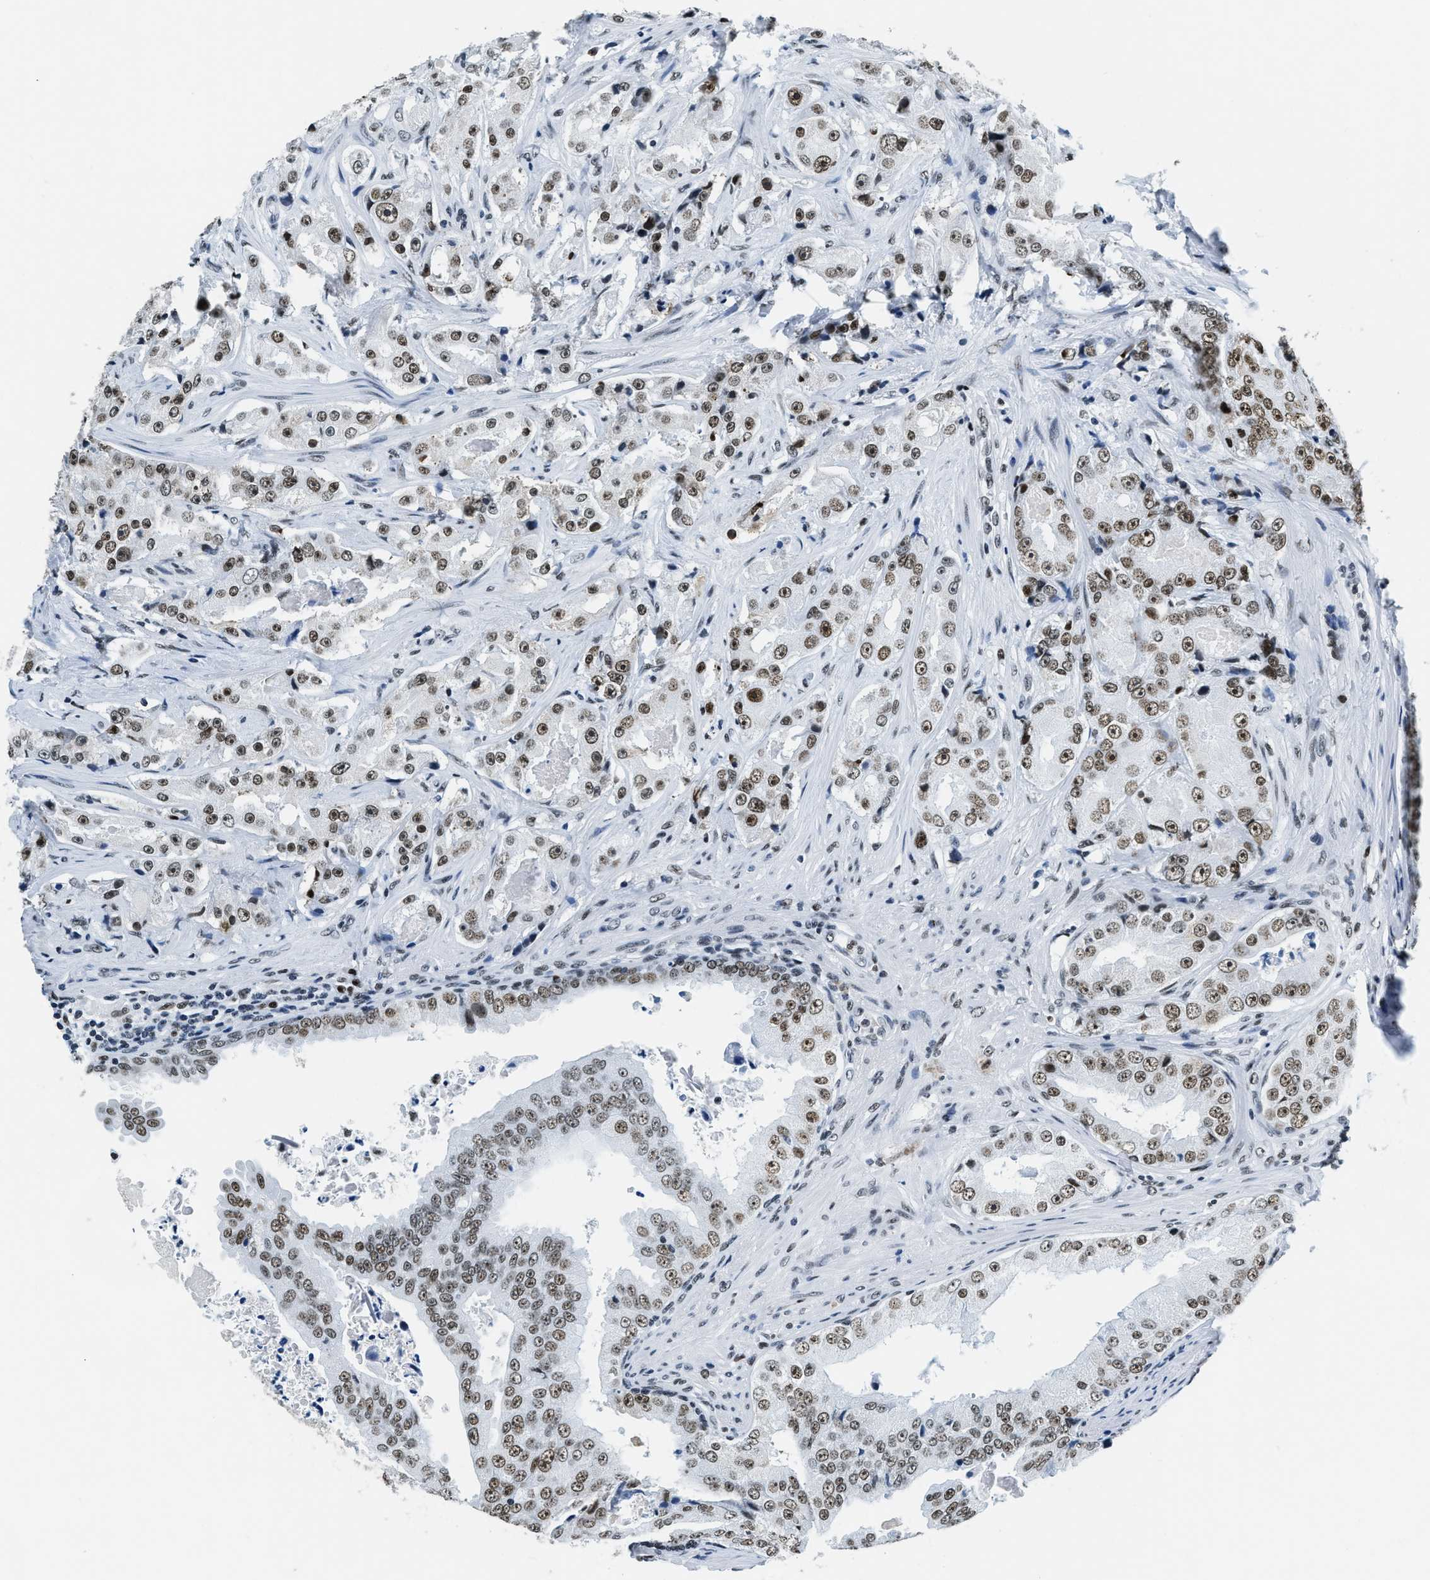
{"staining": {"intensity": "moderate", "quantity": ">75%", "location": "nuclear"}, "tissue": "prostate cancer", "cell_type": "Tumor cells", "image_type": "cancer", "snomed": [{"axis": "morphology", "description": "Adenocarcinoma, High grade"}, {"axis": "topography", "description": "Prostate"}], "caption": "Immunohistochemical staining of prostate cancer (high-grade adenocarcinoma) demonstrates moderate nuclear protein staining in approximately >75% of tumor cells.", "gene": "TOP1", "patient": {"sex": "male", "age": 73}}